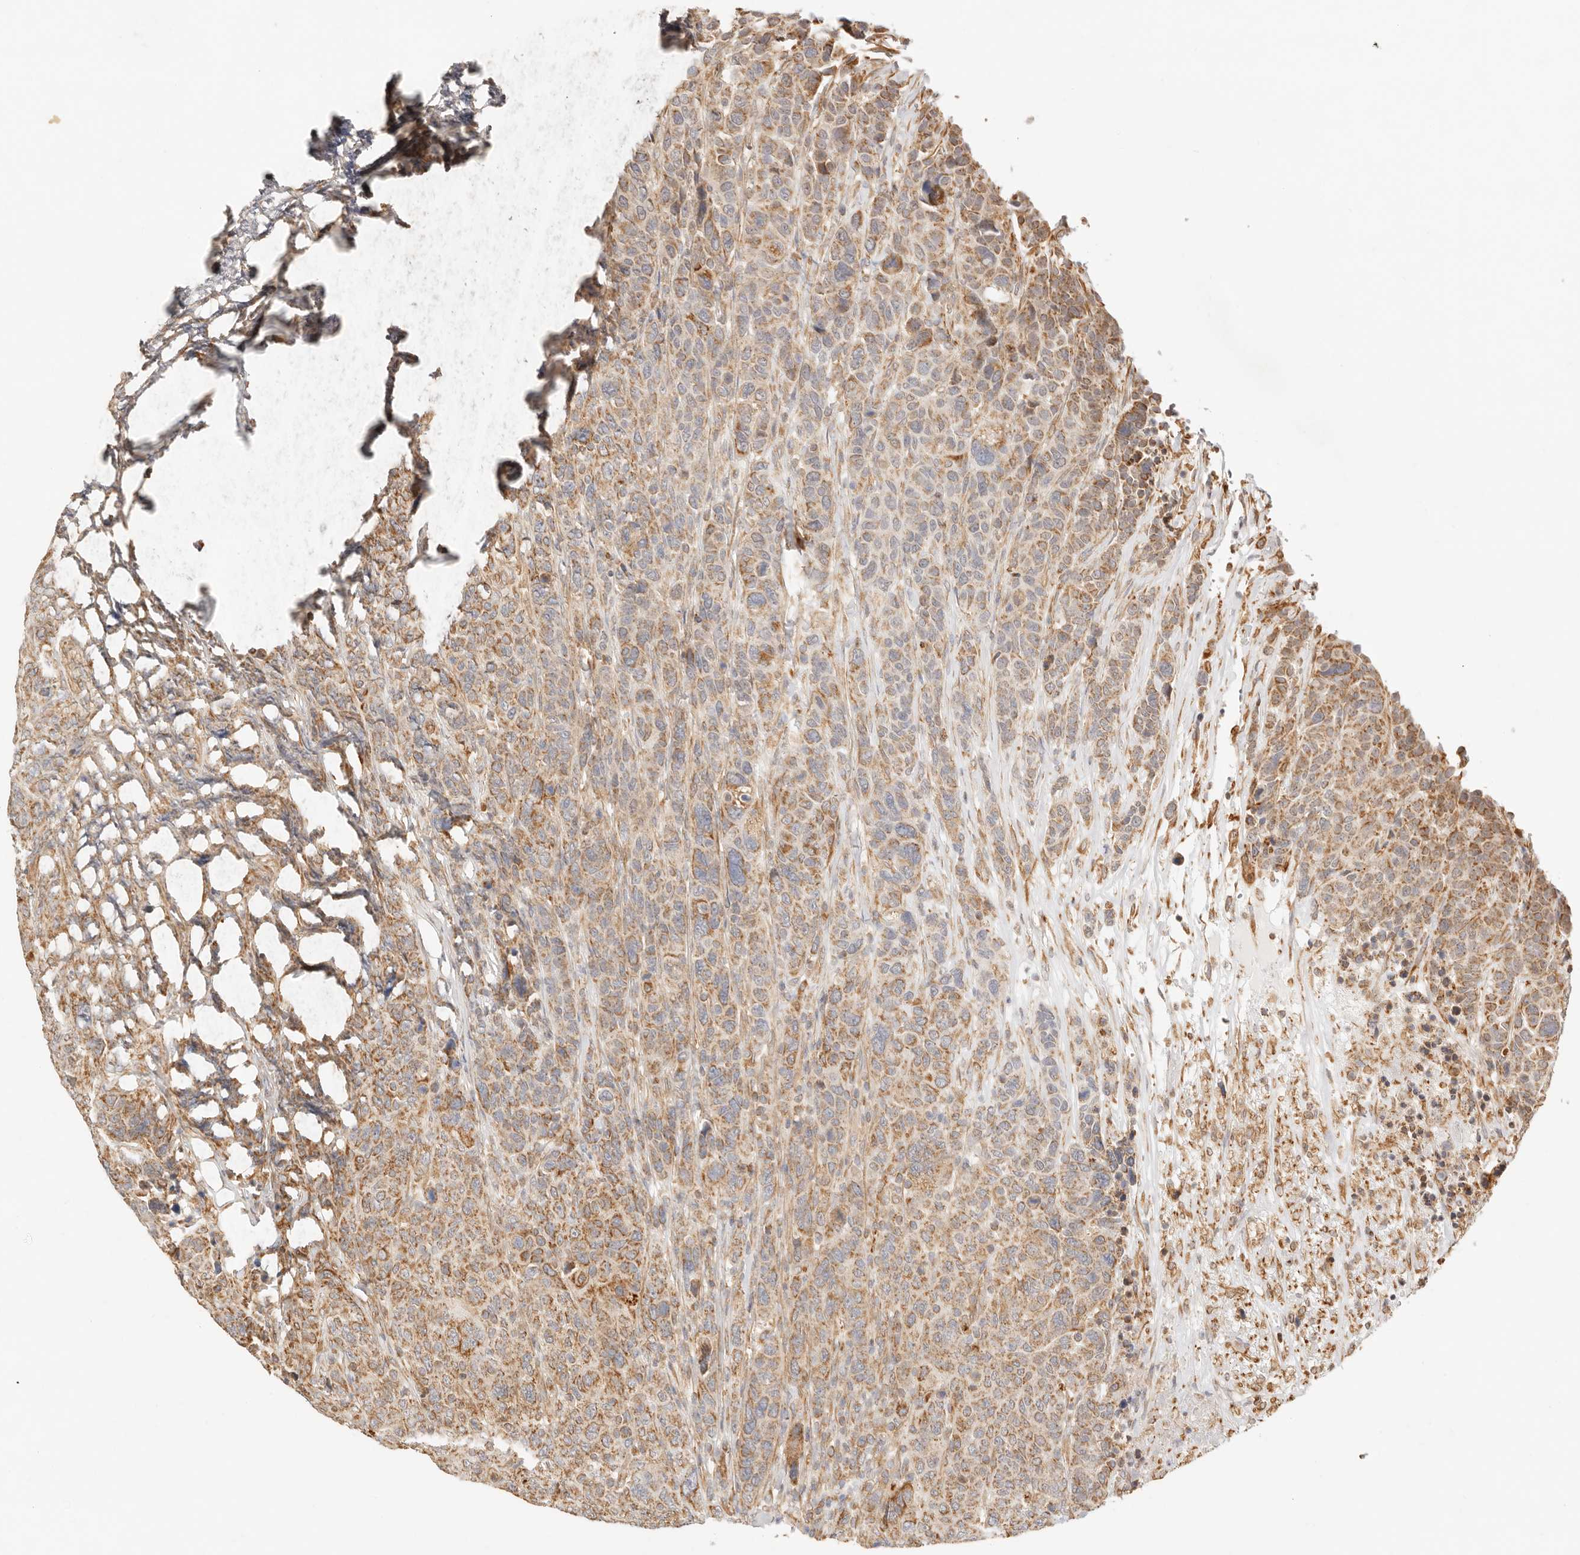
{"staining": {"intensity": "moderate", "quantity": ">75%", "location": "cytoplasmic/membranous"}, "tissue": "breast cancer", "cell_type": "Tumor cells", "image_type": "cancer", "snomed": [{"axis": "morphology", "description": "Duct carcinoma"}, {"axis": "topography", "description": "Breast"}], "caption": "Intraductal carcinoma (breast) stained with a protein marker exhibits moderate staining in tumor cells.", "gene": "ZC3H11A", "patient": {"sex": "female", "age": 37}}